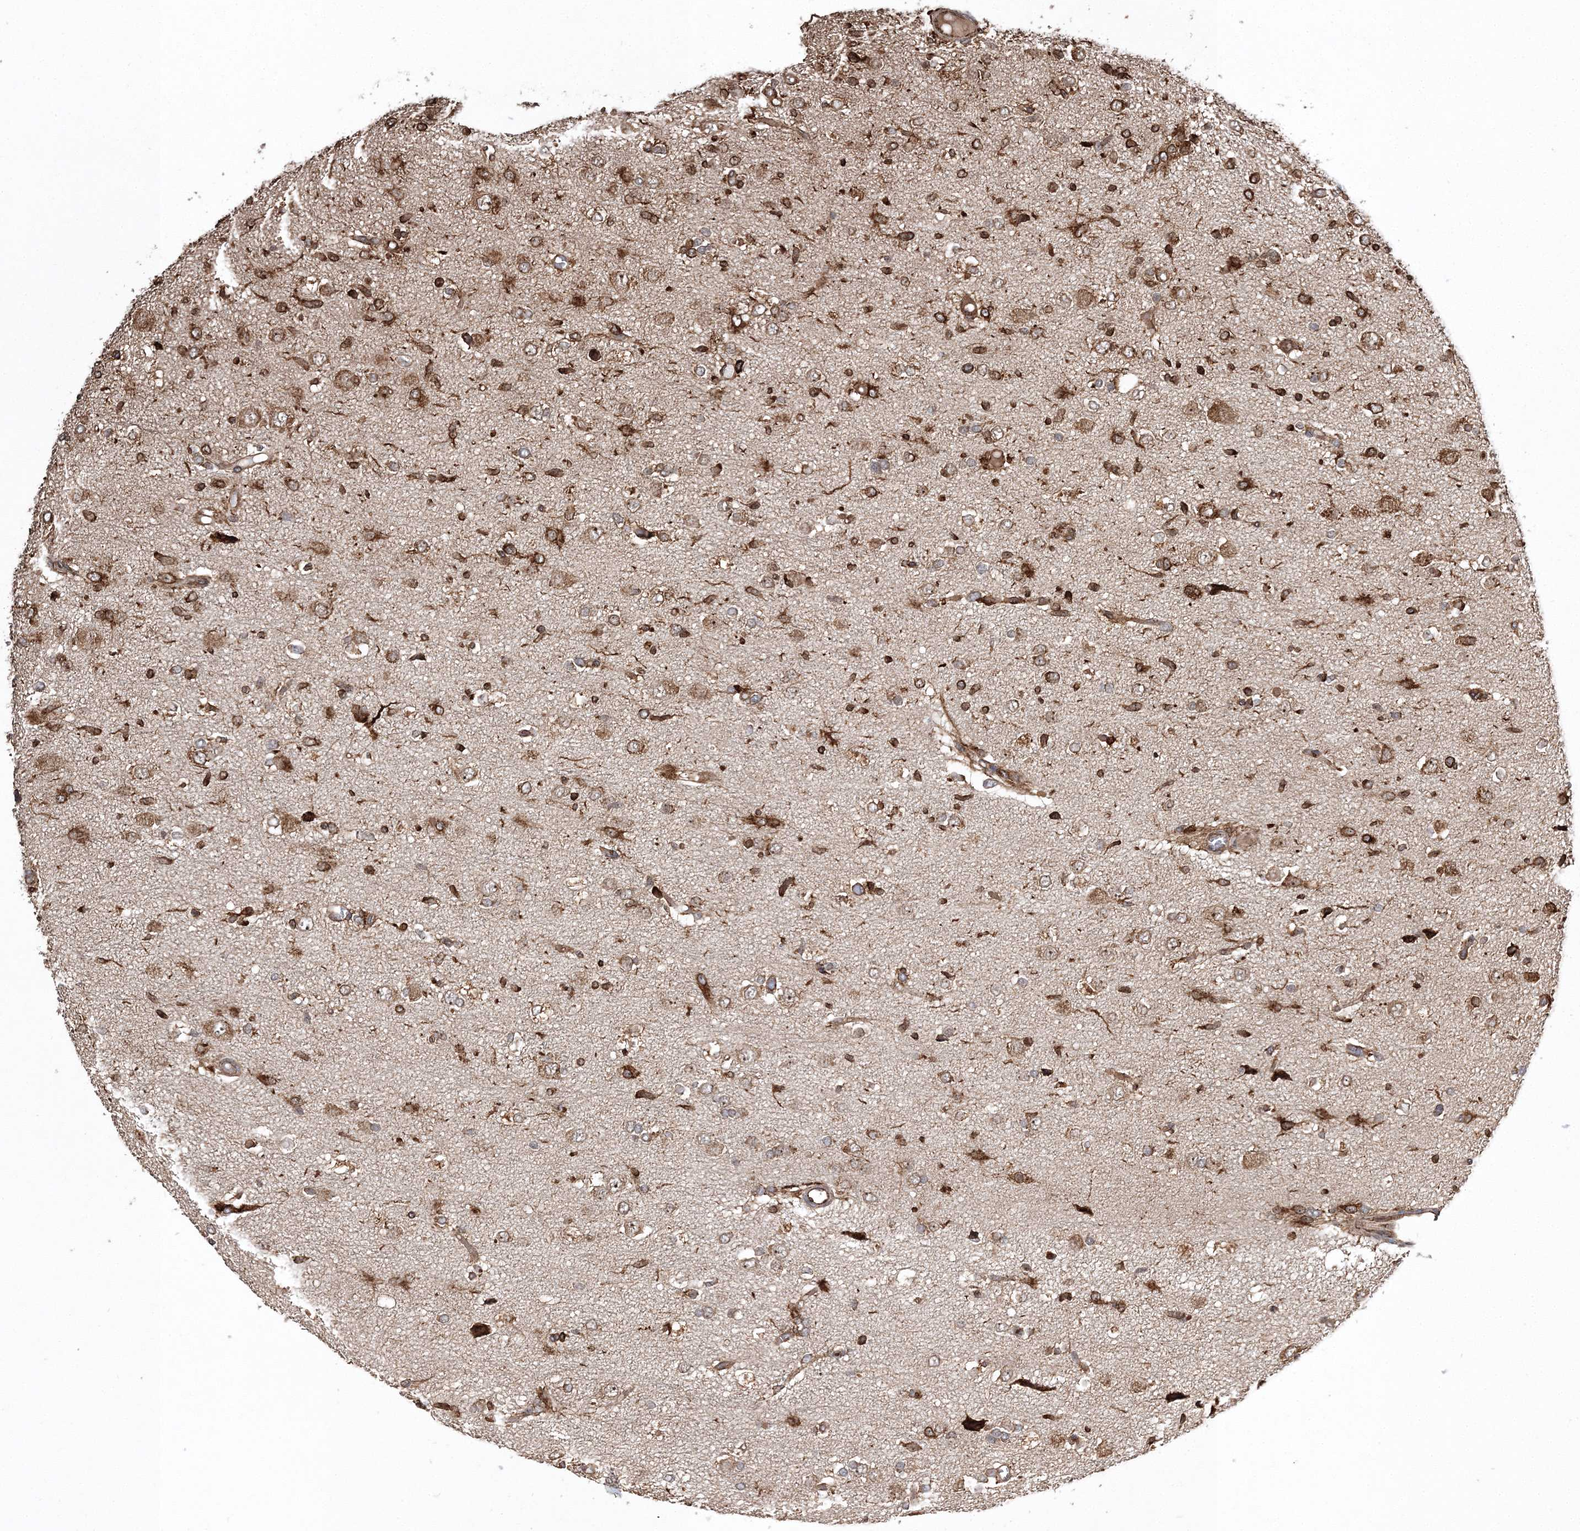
{"staining": {"intensity": "moderate", "quantity": "25%-75%", "location": "cytoplasmic/membranous"}, "tissue": "glioma", "cell_type": "Tumor cells", "image_type": "cancer", "snomed": [{"axis": "morphology", "description": "Glioma, malignant, High grade"}, {"axis": "topography", "description": "Brain"}], "caption": "This is an image of IHC staining of glioma, which shows moderate staining in the cytoplasmic/membranous of tumor cells.", "gene": "SCRN3", "patient": {"sex": "female", "age": 59}}